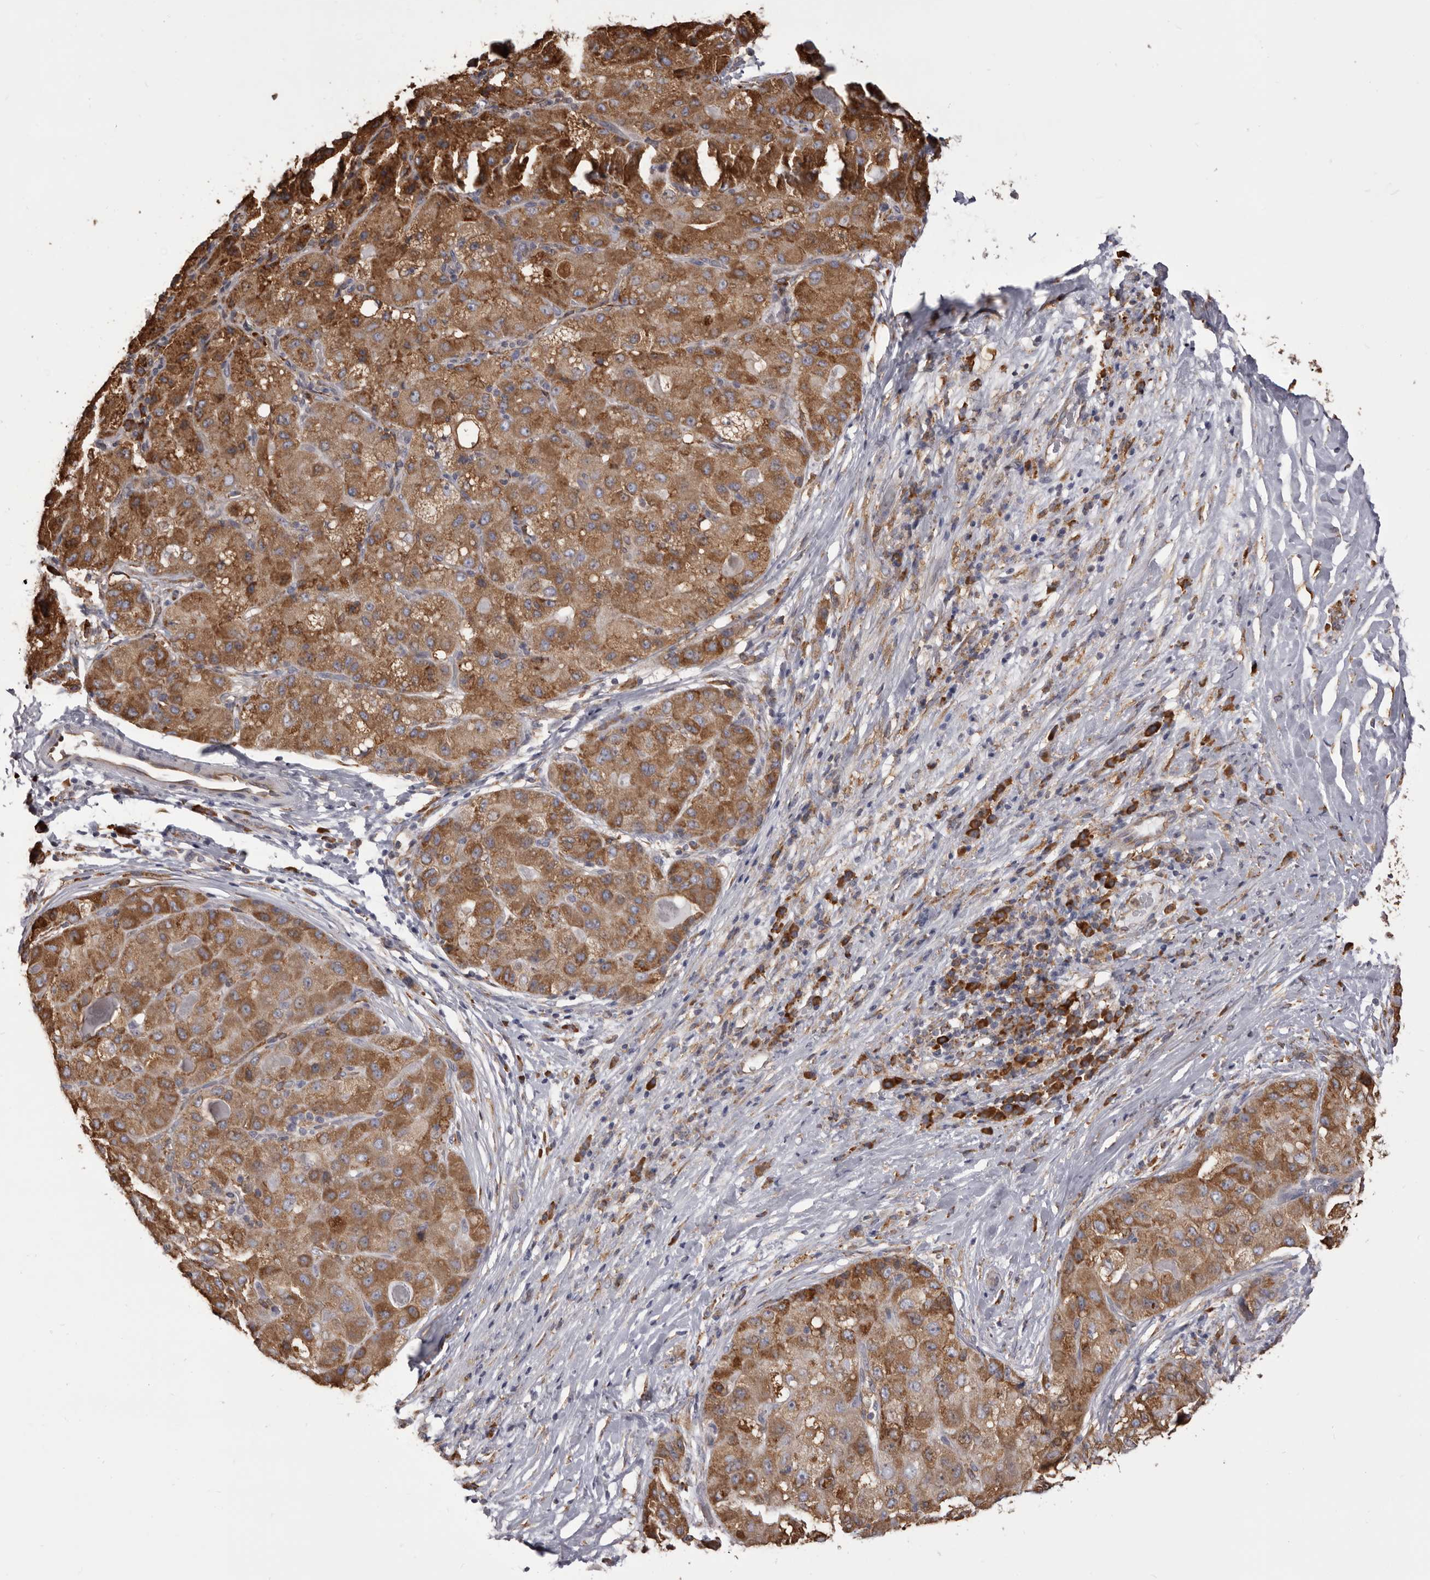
{"staining": {"intensity": "moderate", "quantity": ">75%", "location": "cytoplasmic/membranous"}, "tissue": "liver cancer", "cell_type": "Tumor cells", "image_type": "cancer", "snomed": [{"axis": "morphology", "description": "Carcinoma, Hepatocellular, NOS"}, {"axis": "topography", "description": "Liver"}], "caption": "Protein expression analysis of liver hepatocellular carcinoma reveals moderate cytoplasmic/membranous expression in about >75% of tumor cells. (DAB (3,3'-diaminobenzidine) IHC, brown staining for protein, blue staining for nuclei).", "gene": "QRSL1", "patient": {"sex": "male", "age": 80}}